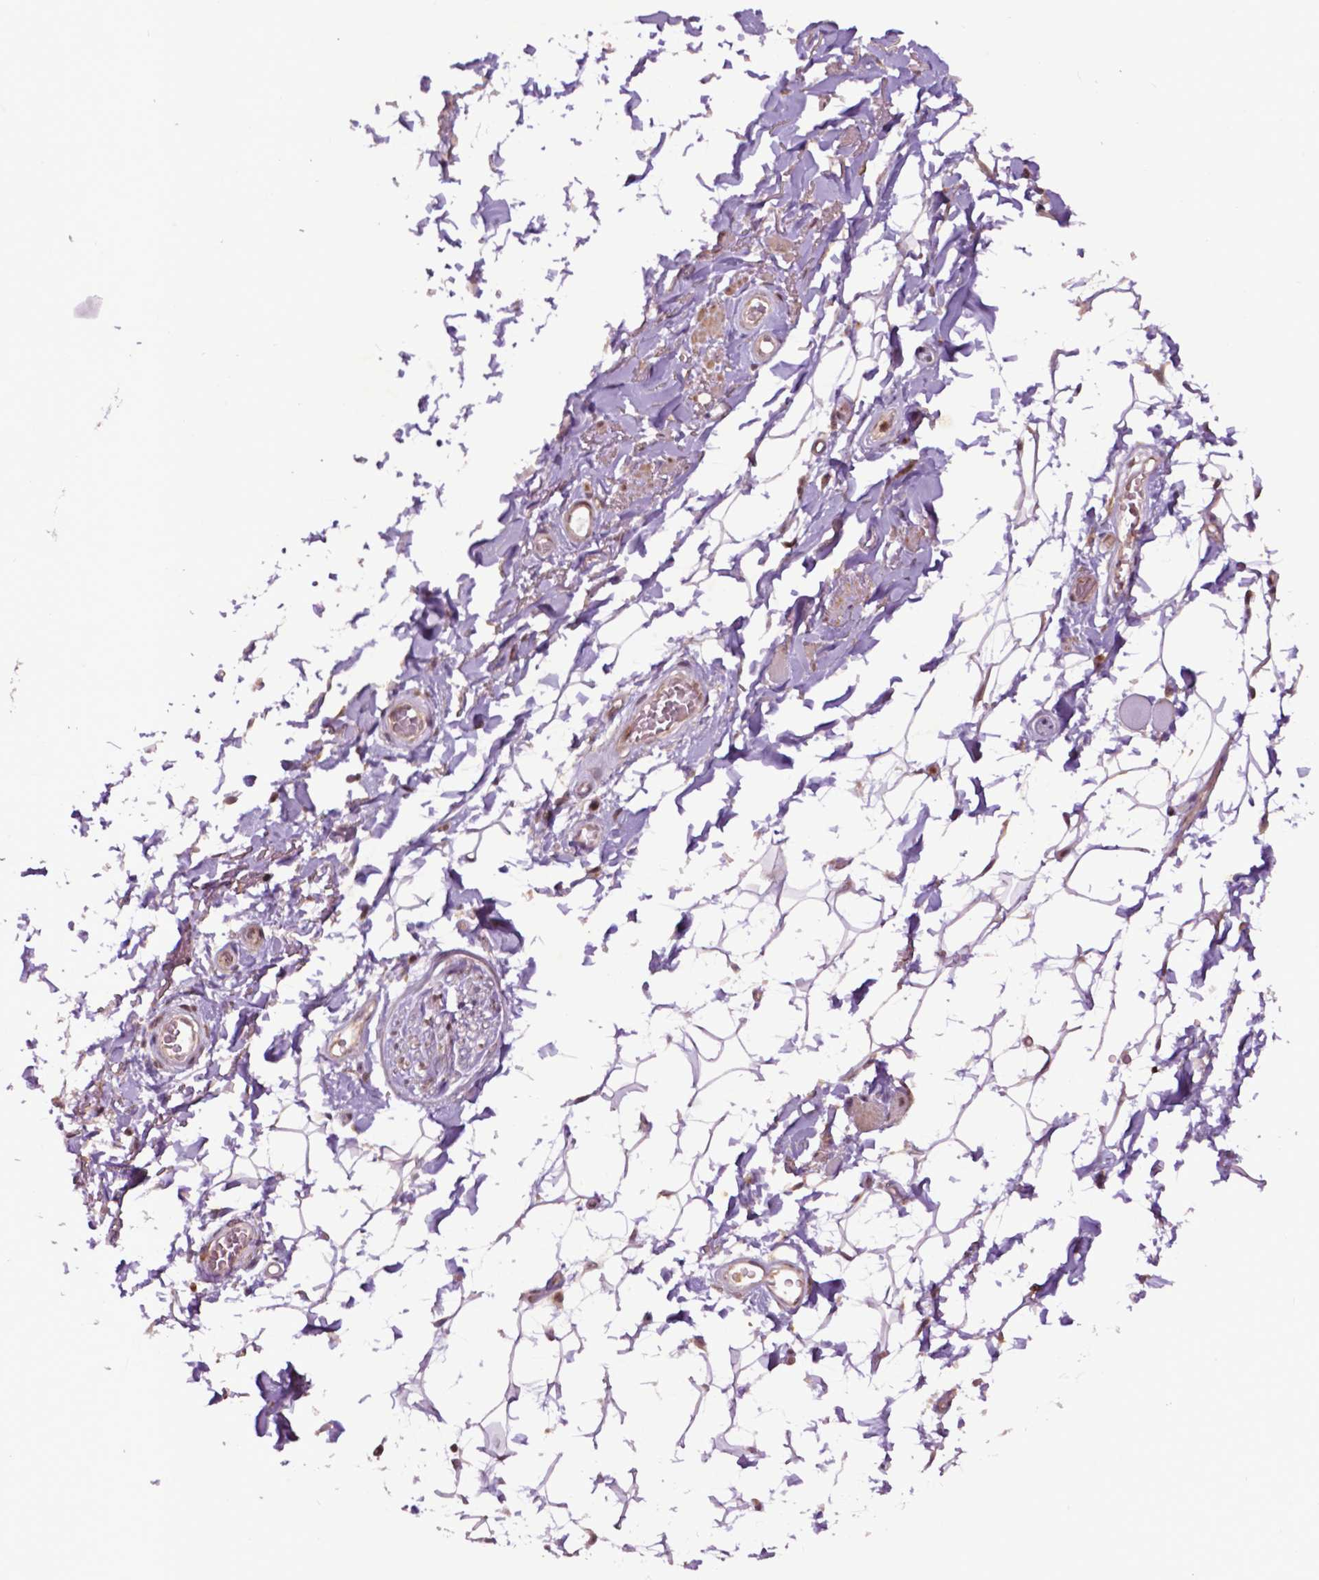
{"staining": {"intensity": "weak", "quantity": ">75%", "location": "cytoplasmic/membranous,nuclear"}, "tissue": "adipose tissue", "cell_type": "Adipocytes", "image_type": "normal", "snomed": [{"axis": "morphology", "description": "Normal tissue, NOS"}, {"axis": "topography", "description": "Anal"}, {"axis": "topography", "description": "Peripheral nerve tissue"}], "caption": "An IHC histopathology image of benign tissue is shown. Protein staining in brown highlights weak cytoplasmic/membranous,nuclear positivity in adipose tissue within adipocytes. The protein is stained brown, and the nuclei are stained in blue (DAB (3,3'-diaminobenzidine) IHC with brightfield microscopy, high magnification).", "gene": "TMX2", "patient": {"sex": "male", "age": 53}}